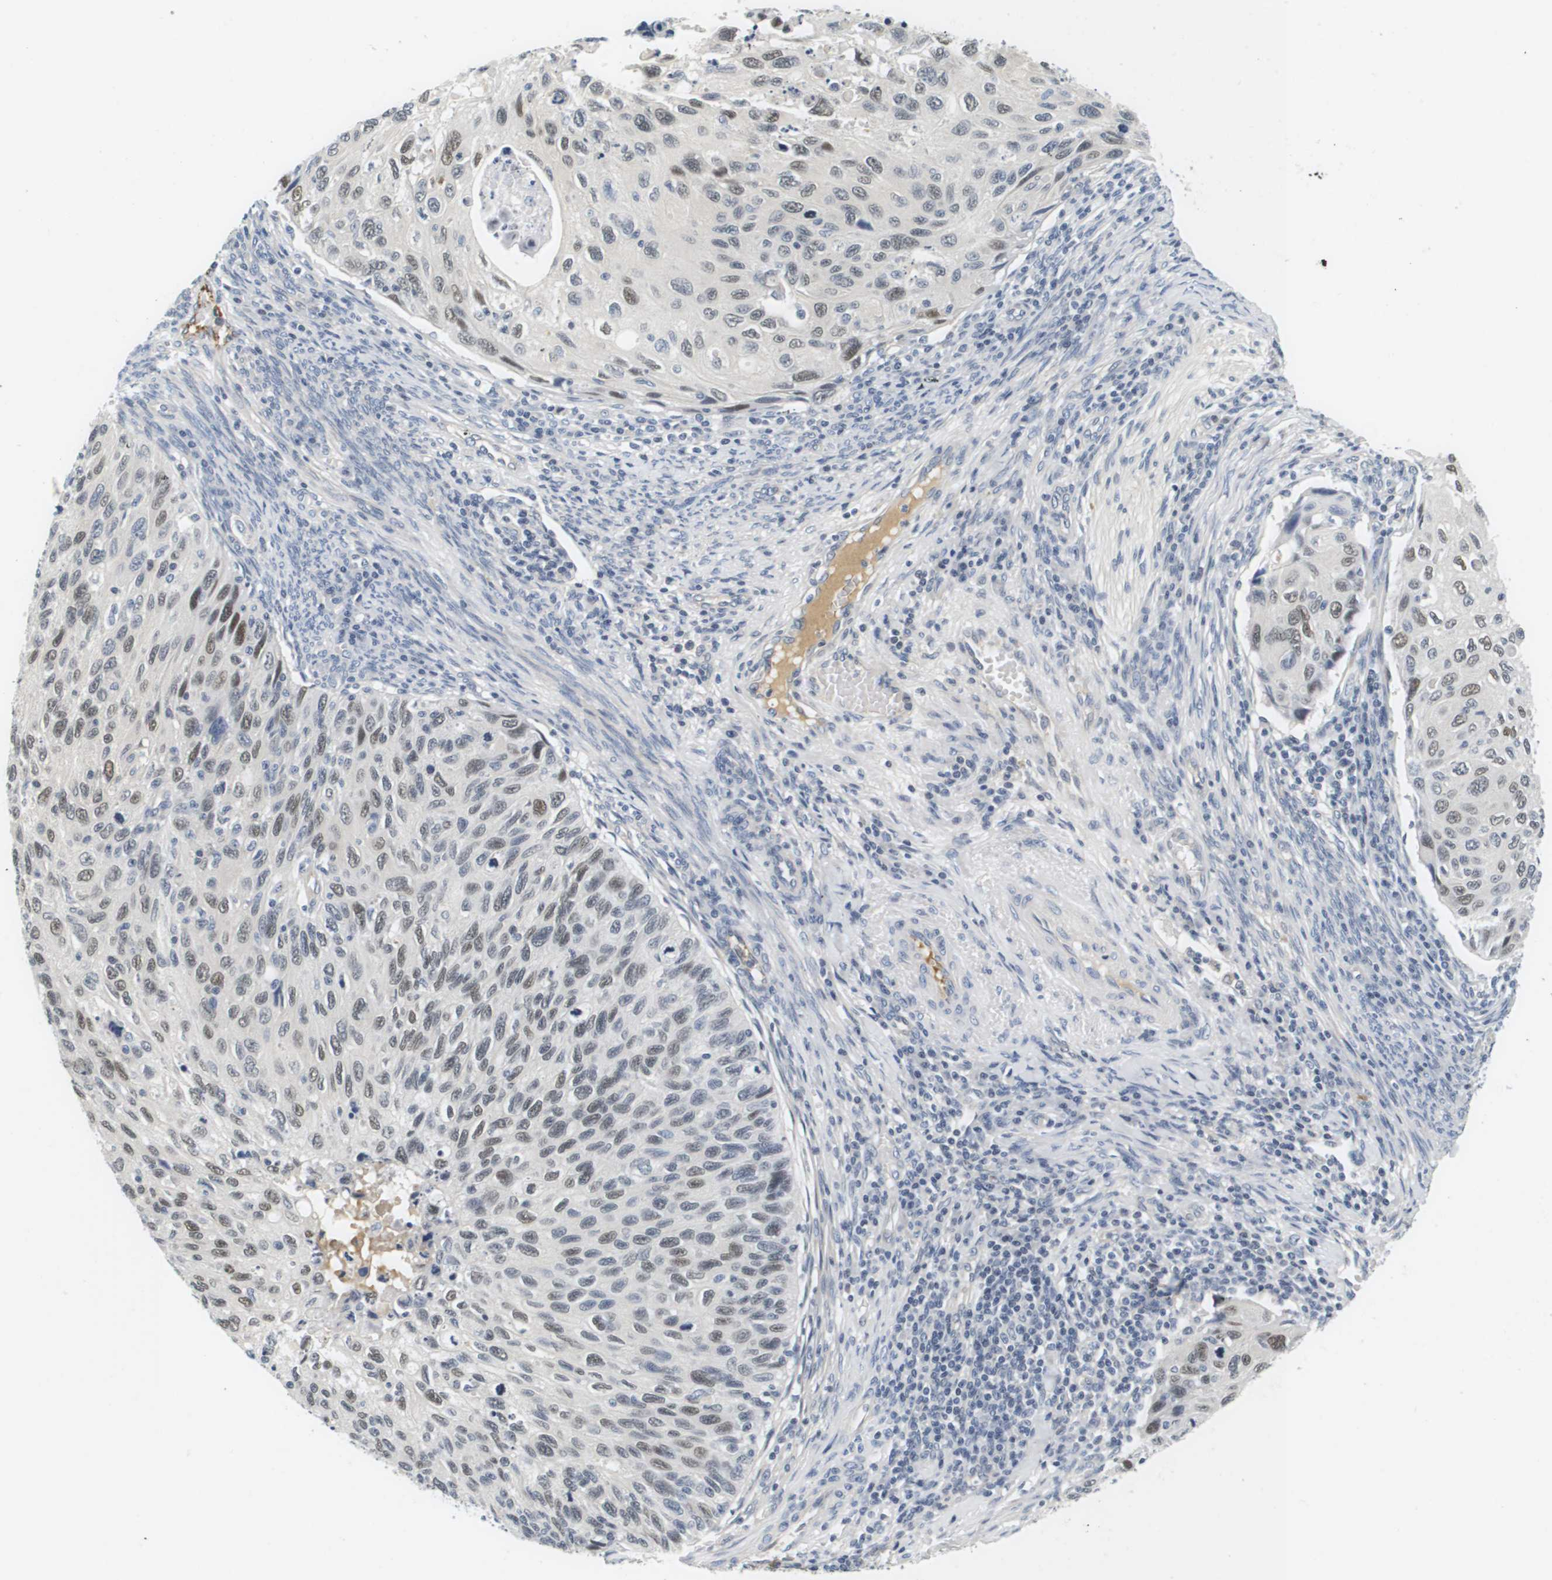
{"staining": {"intensity": "weak", "quantity": ">75%", "location": "nuclear"}, "tissue": "cervical cancer", "cell_type": "Tumor cells", "image_type": "cancer", "snomed": [{"axis": "morphology", "description": "Squamous cell carcinoma, NOS"}, {"axis": "topography", "description": "Cervix"}], "caption": "Immunohistochemical staining of squamous cell carcinoma (cervical) reveals low levels of weak nuclear protein expression in about >75% of tumor cells.", "gene": "KCNJ5", "patient": {"sex": "female", "age": 70}}